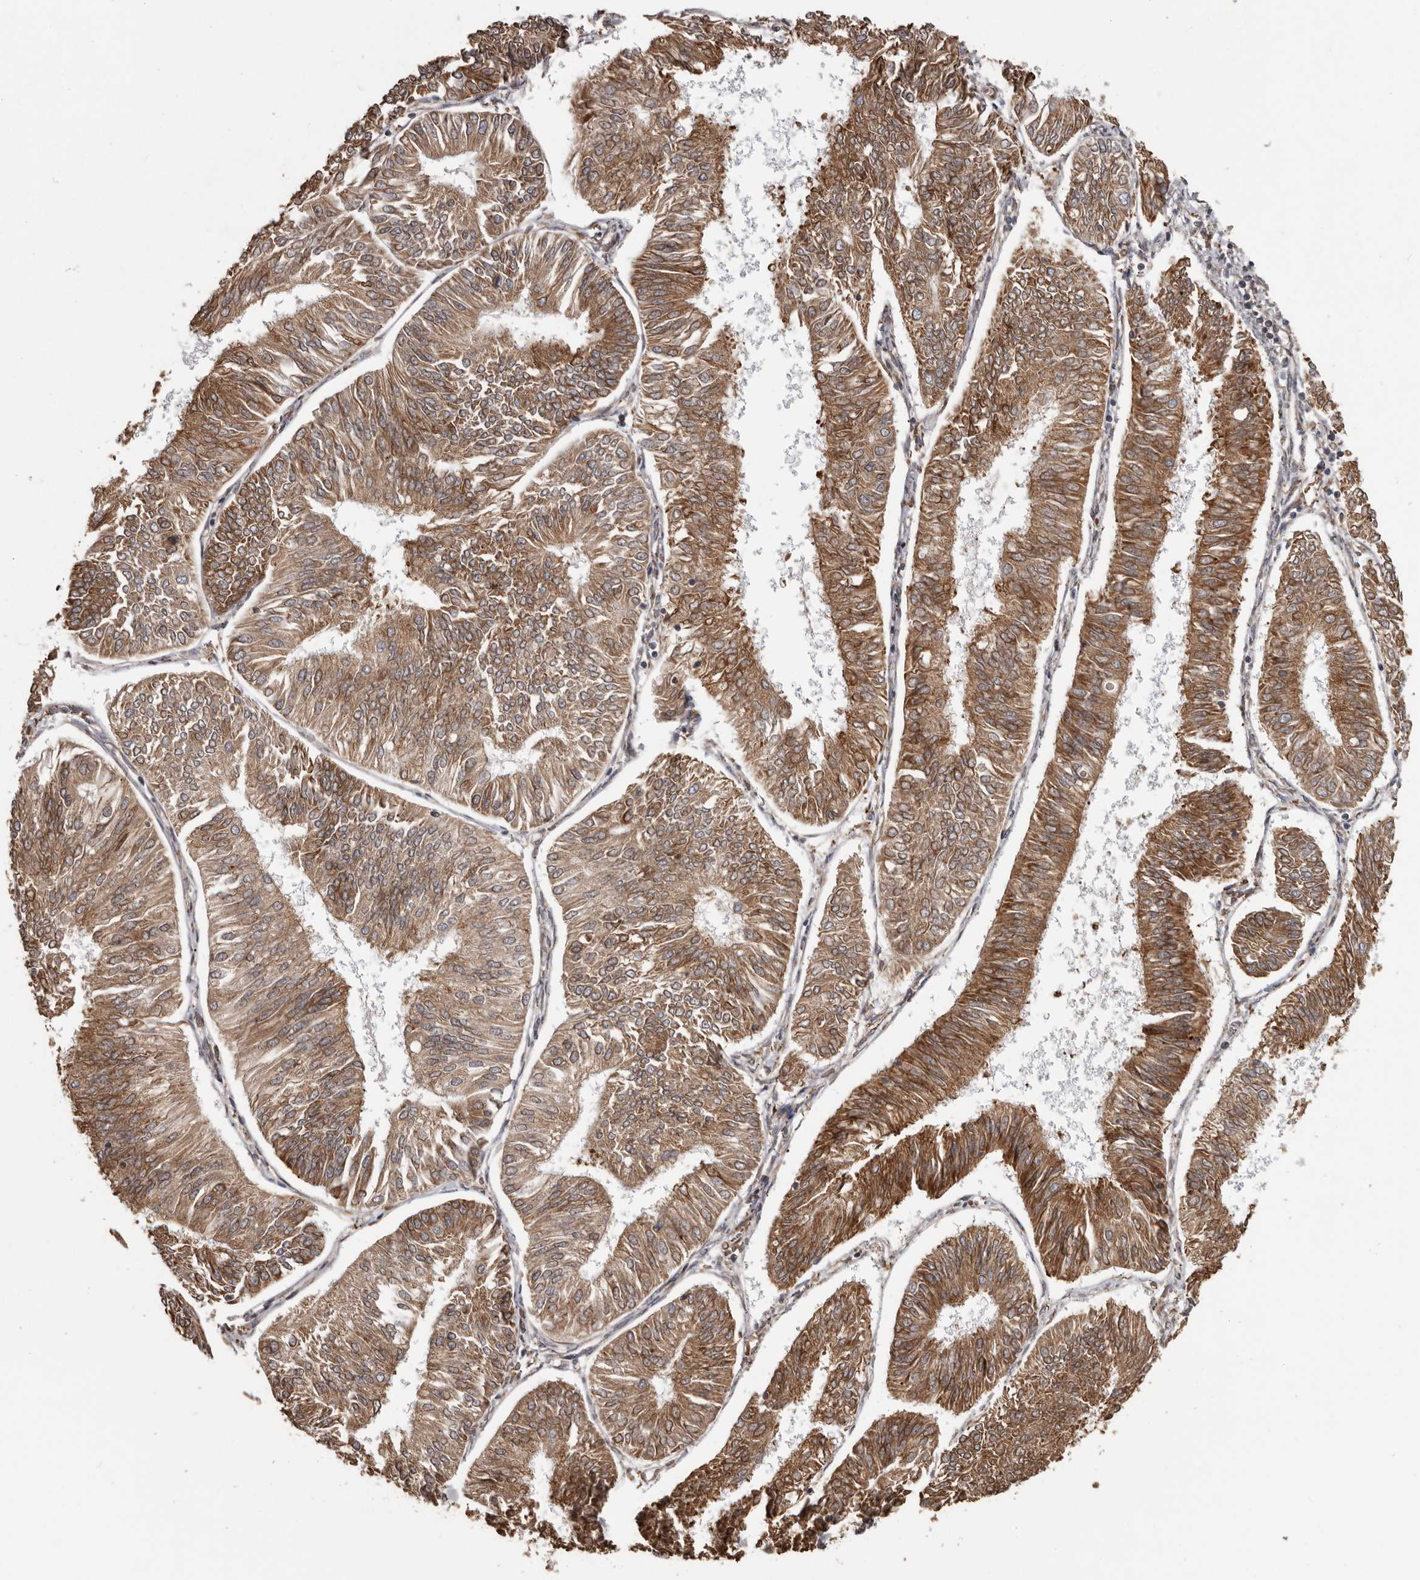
{"staining": {"intensity": "moderate", "quantity": ">75%", "location": "cytoplasmic/membranous"}, "tissue": "endometrial cancer", "cell_type": "Tumor cells", "image_type": "cancer", "snomed": [{"axis": "morphology", "description": "Adenocarcinoma, NOS"}, {"axis": "topography", "description": "Endometrium"}], "caption": "A high-resolution image shows immunohistochemistry staining of adenocarcinoma (endometrial), which reveals moderate cytoplasmic/membranous expression in about >75% of tumor cells.", "gene": "NUP43", "patient": {"sex": "female", "age": 58}}